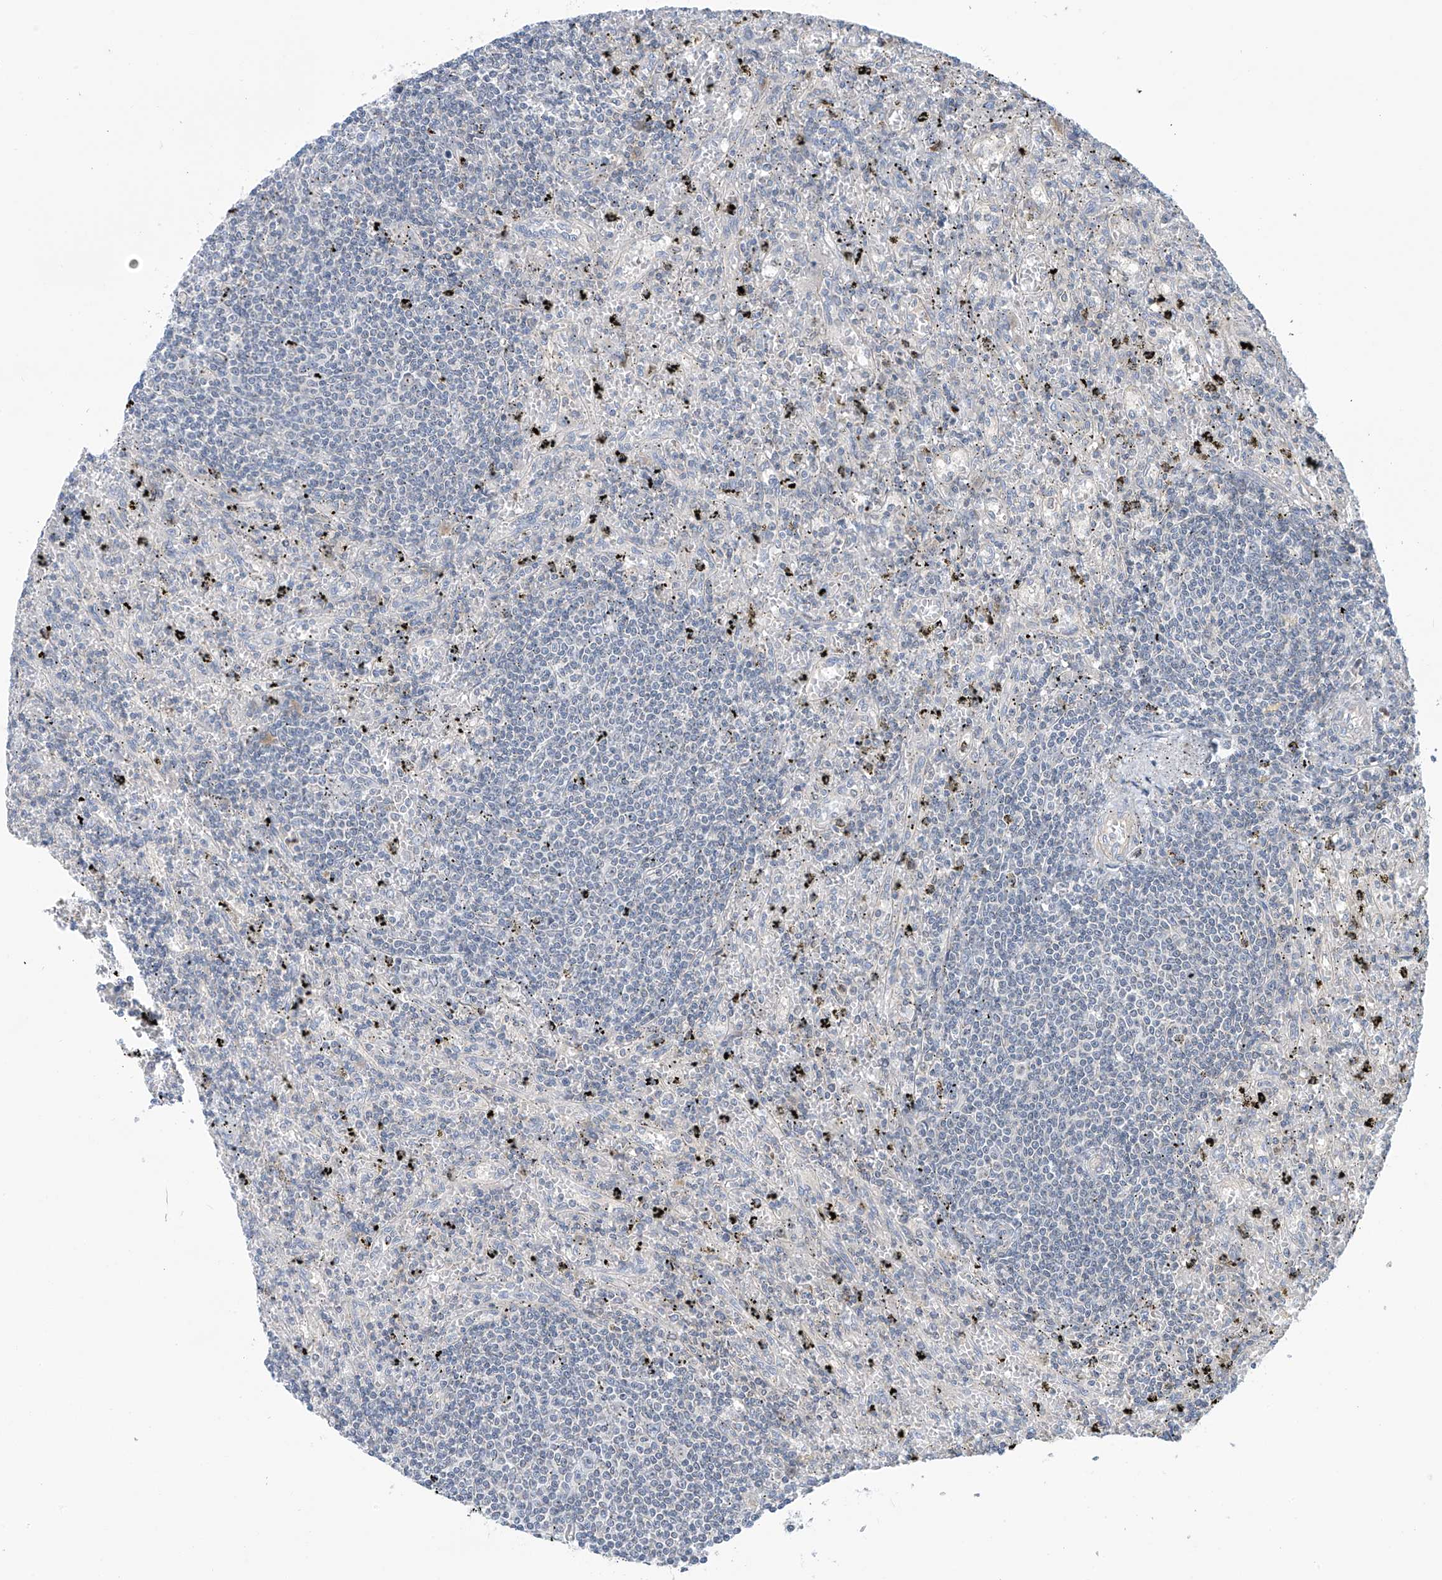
{"staining": {"intensity": "negative", "quantity": "none", "location": "none"}, "tissue": "lymphoma", "cell_type": "Tumor cells", "image_type": "cancer", "snomed": [{"axis": "morphology", "description": "Malignant lymphoma, non-Hodgkin's type, Low grade"}, {"axis": "topography", "description": "Spleen"}], "caption": "IHC photomicrograph of human low-grade malignant lymphoma, non-Hodgkin's type stained for a protein (brown), which displays no staining in tumor cells. (Brightfield microscopy of DAB immunohistochemistry at high magnification).", "gene": "SCGB1D2", "patient": {"sex": "male", "age": 76}}